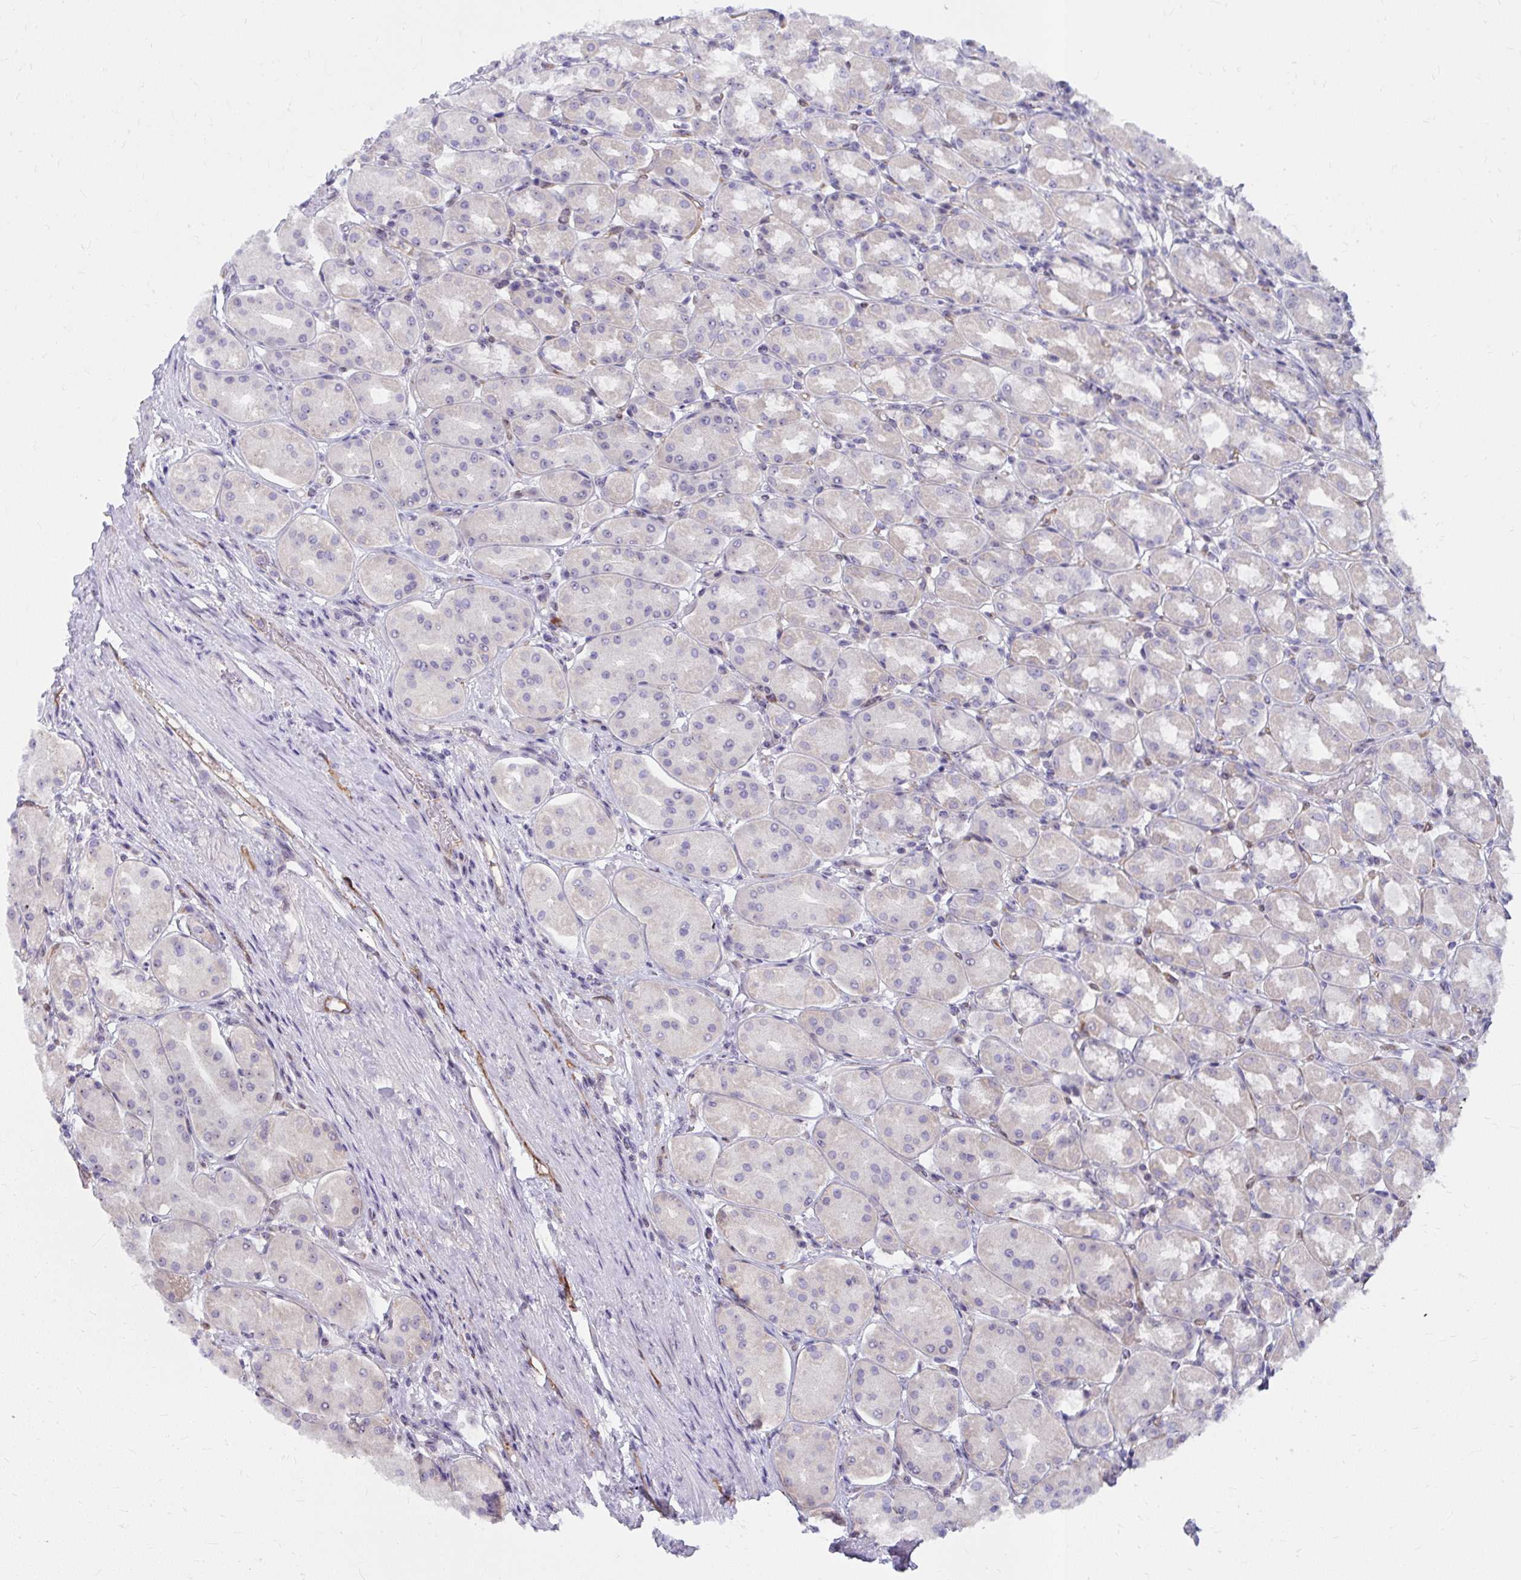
{"staining": {"intensity": "negative", "quantity": "none", "location": "none"}, "tissue": "stomach", "cell_type": "Glandular cells", "image_type": "normal", "snomed": [{"axis": "morphology", "description": "Normal tissue, NOS"}, {"axis": "topography", "description": "Stomach"}, {"axis": "topography", "description": "Stomach, lower"}], "caption": "Glandular cells are negative for brown protein staining in benign stomach.", "gene": "MUS81", "patient": {"sex": "female", "age": 56}}